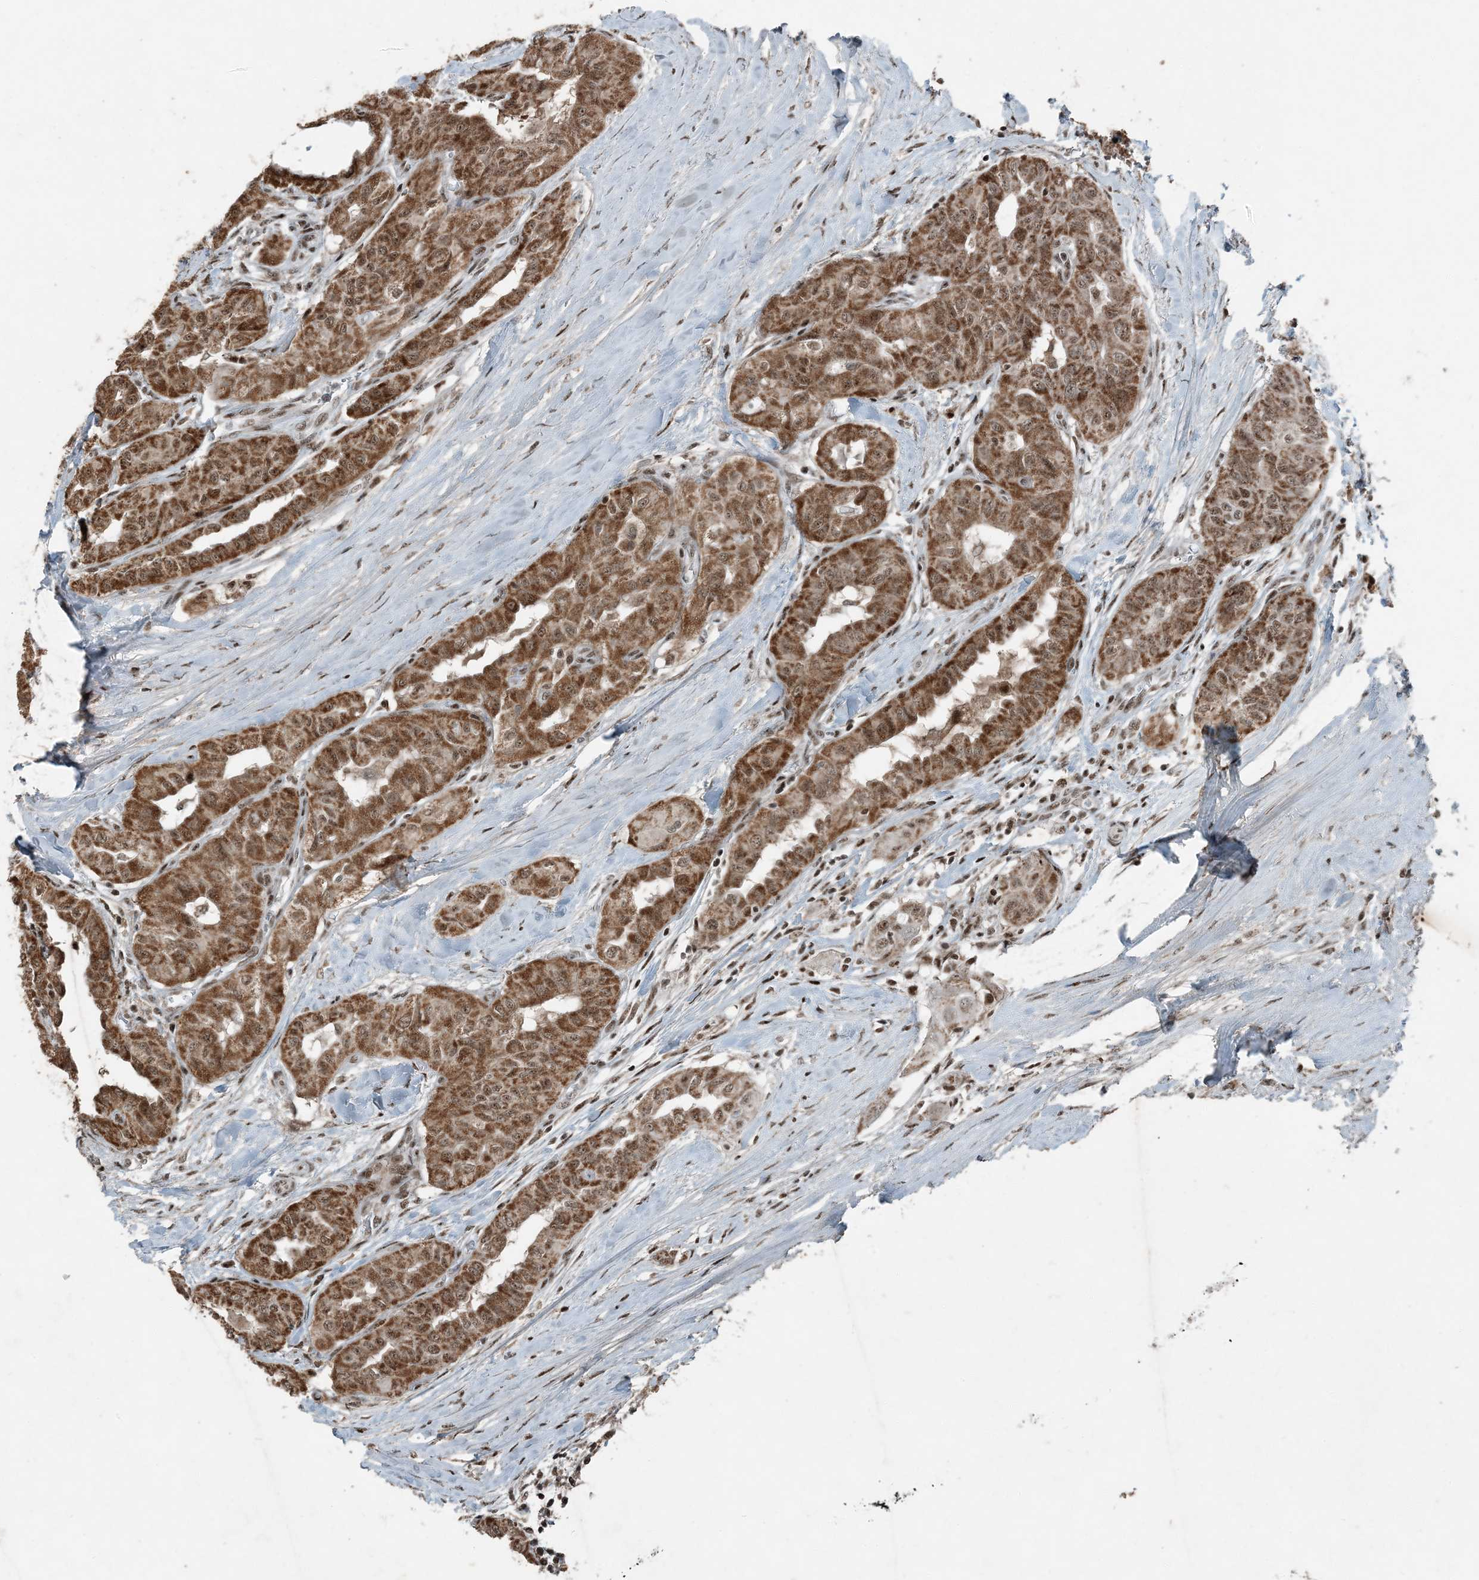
{"staining": {"intensity": "moderate", "quantity": ">75%", "location": "cytoplasmic/membranous,nuclear"}, "tissue": "thyroid cancer", "cell_type": "Tumor cells", "image_type": "cancer", "snomed": [{"axis": "morphology", "description": "Papillary adenocarcinoma, NOS"}, {"axis": "topography", "description": "Thyroid gland"}], "caption": "There is medium levels of moderate cytoplasmic/membranous and nuclear expression in tumor cells of thyroid cancer, as demonstrated by immunohistochemical staining (brown color).", "gene": "TADA2B", "patient": {"sex": "female", "age": 59}}